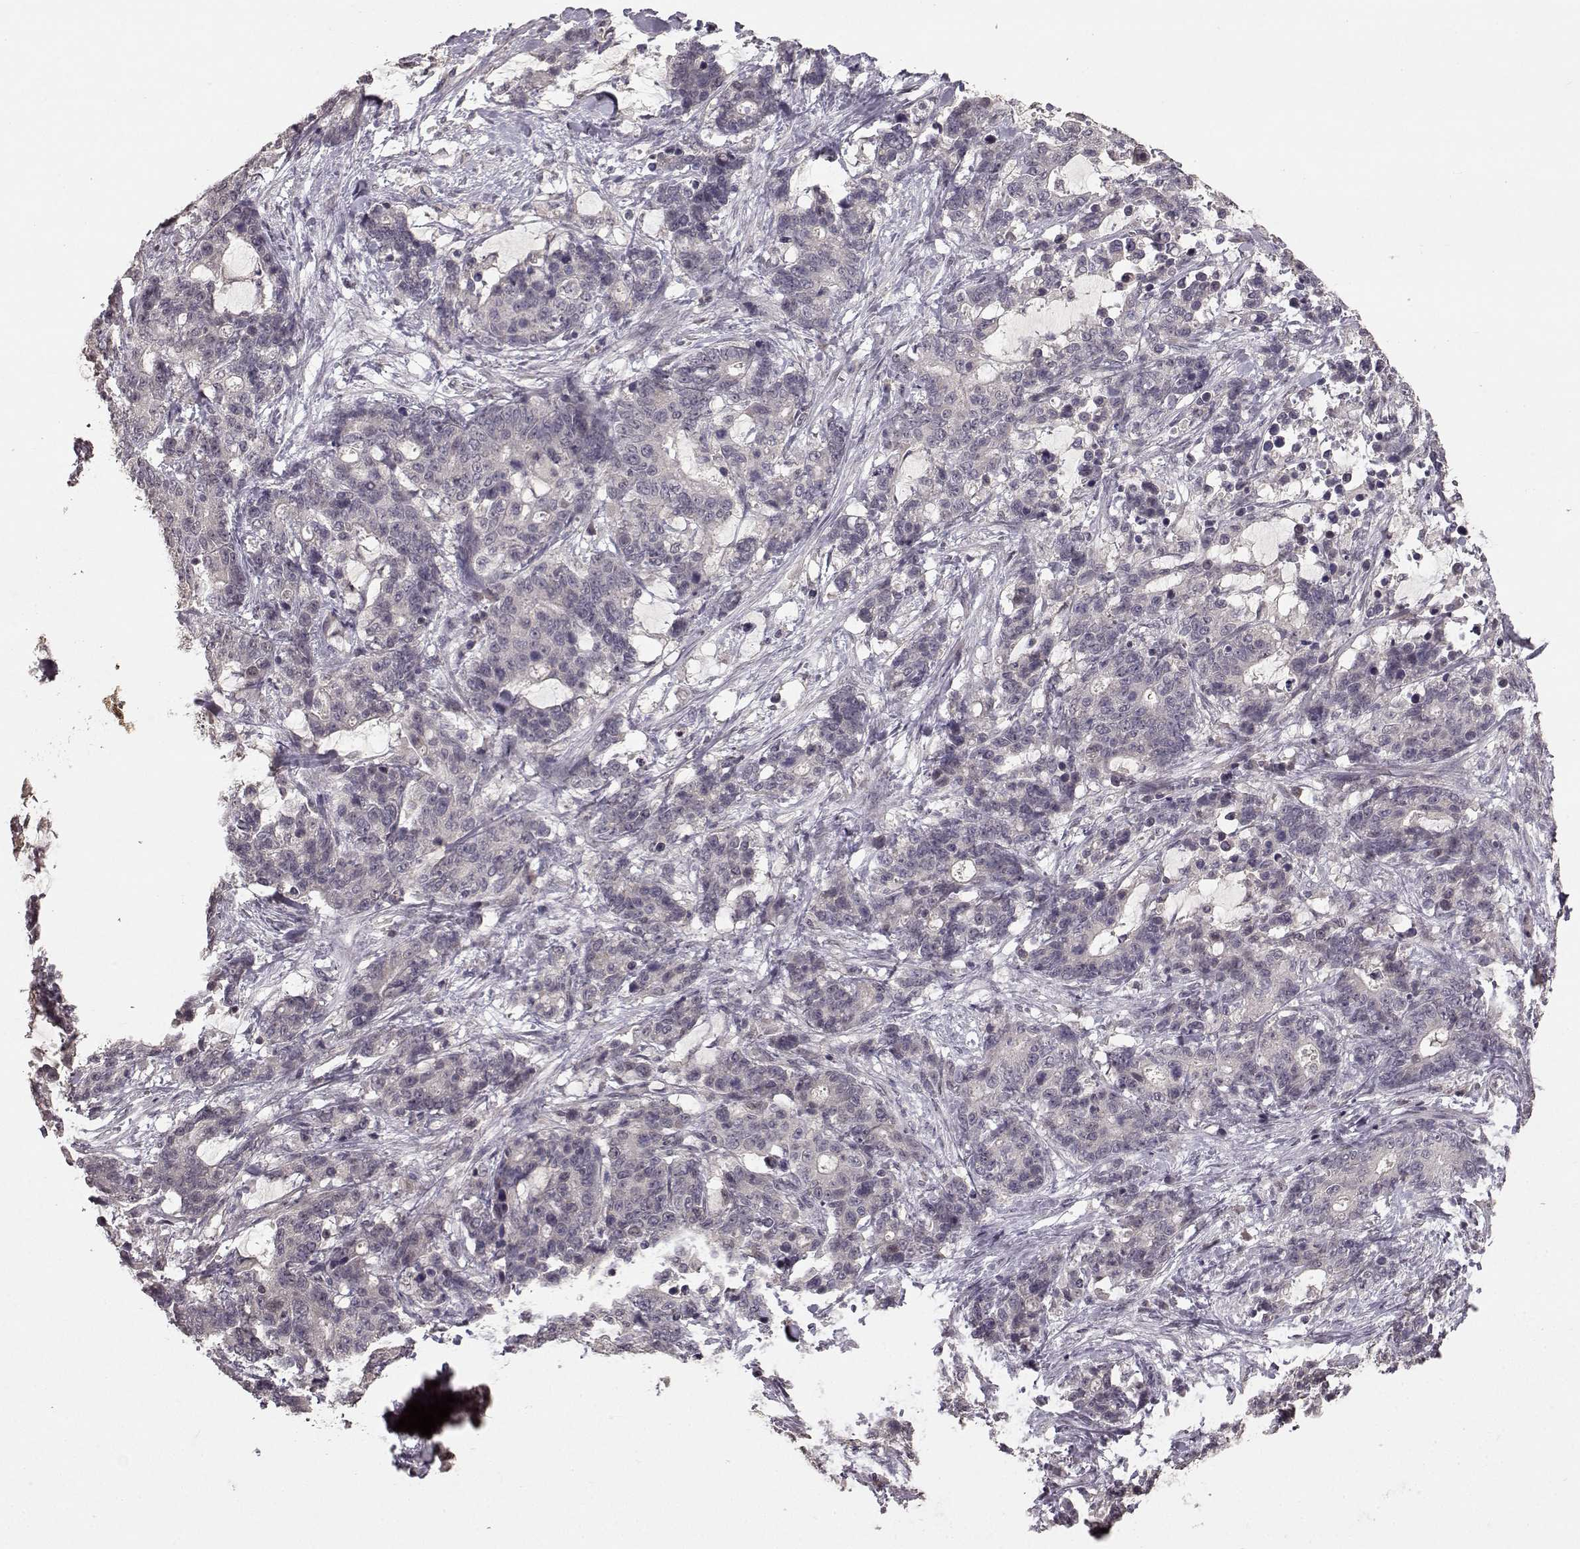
{"staining": {"intensity": "negative", "quantity": "none", "location": "none"}, "tissue": "stomach cancer", "cell_type": "Tumor cells", "image_type": "cancer", "snomed": [{"axis": "morphology", "description": "Normal tissue, NOS"}, {"axis": "morphology", "description": "Adenocarcinoma, NOS"}, {"axis": "topography", "description": "Stomach"}], "caption": "IHC of stomach adenocarcinoma exhibits no expression in tumor cells.", "gene": "NTRK2", "patient": {"sex": "female", "age": 64}}